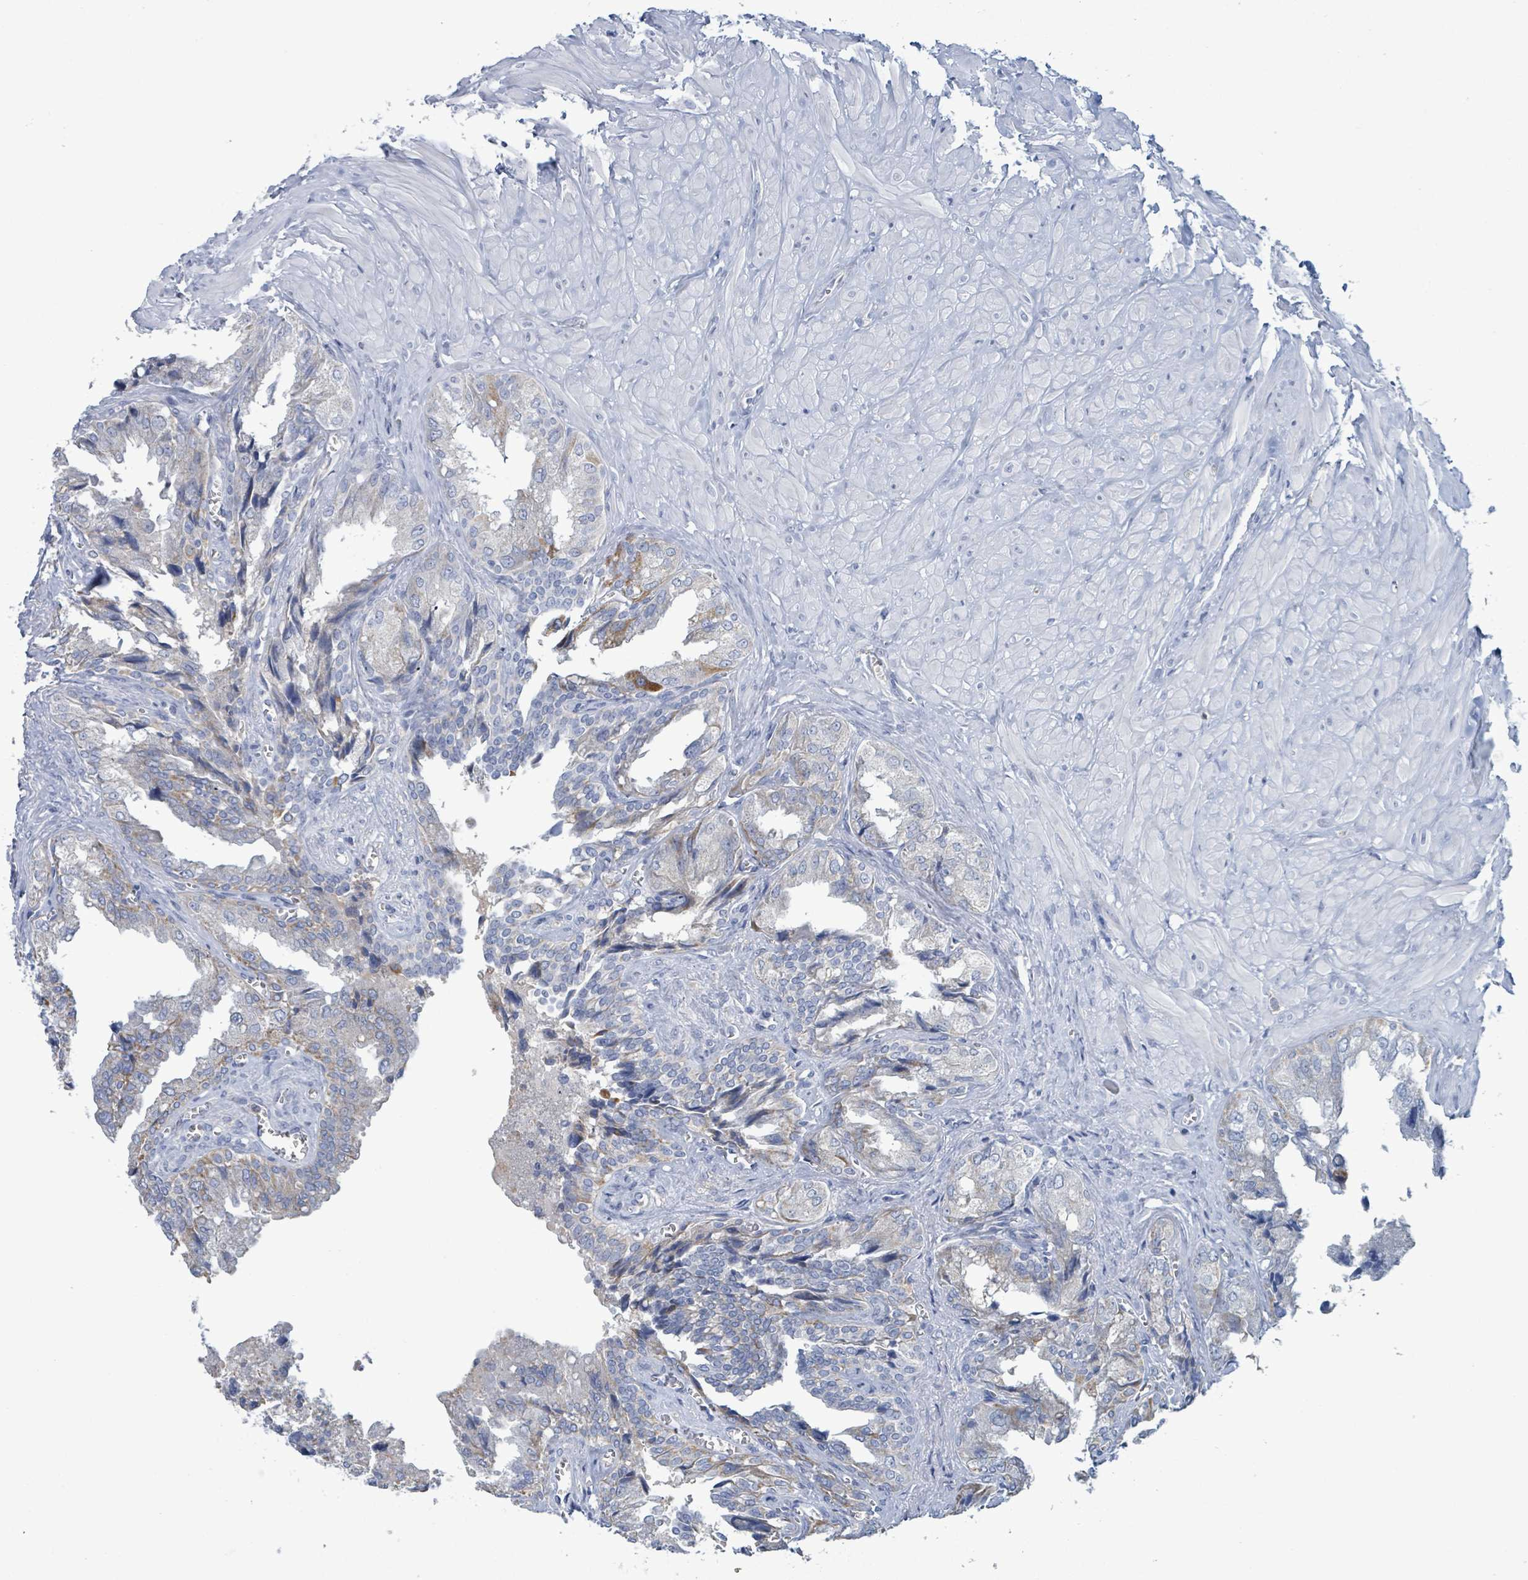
{"staining": {"intensity": "moderate", "quantity": "<25%", "location": "cytoplasmic/membranous"}, "tissue": "seminal vesicle", "cell_type": "Glandular cells", "image_type": "normal", "snomed": [{"axis": "morphology", "description": "Normal tissue, NOS"}, {"axis": "topography", "description": "Seminal veicle"}], "caption": "A brown stain shows moderate cytoplasmic/membranous expression of a protein in glandular cells of unremarkable human seminal vesicle. (DAB IHC with brightfield microscopy, high magnification).", "gene": "AKR1C4", "patient": {"sex": "male", "age": 67}}